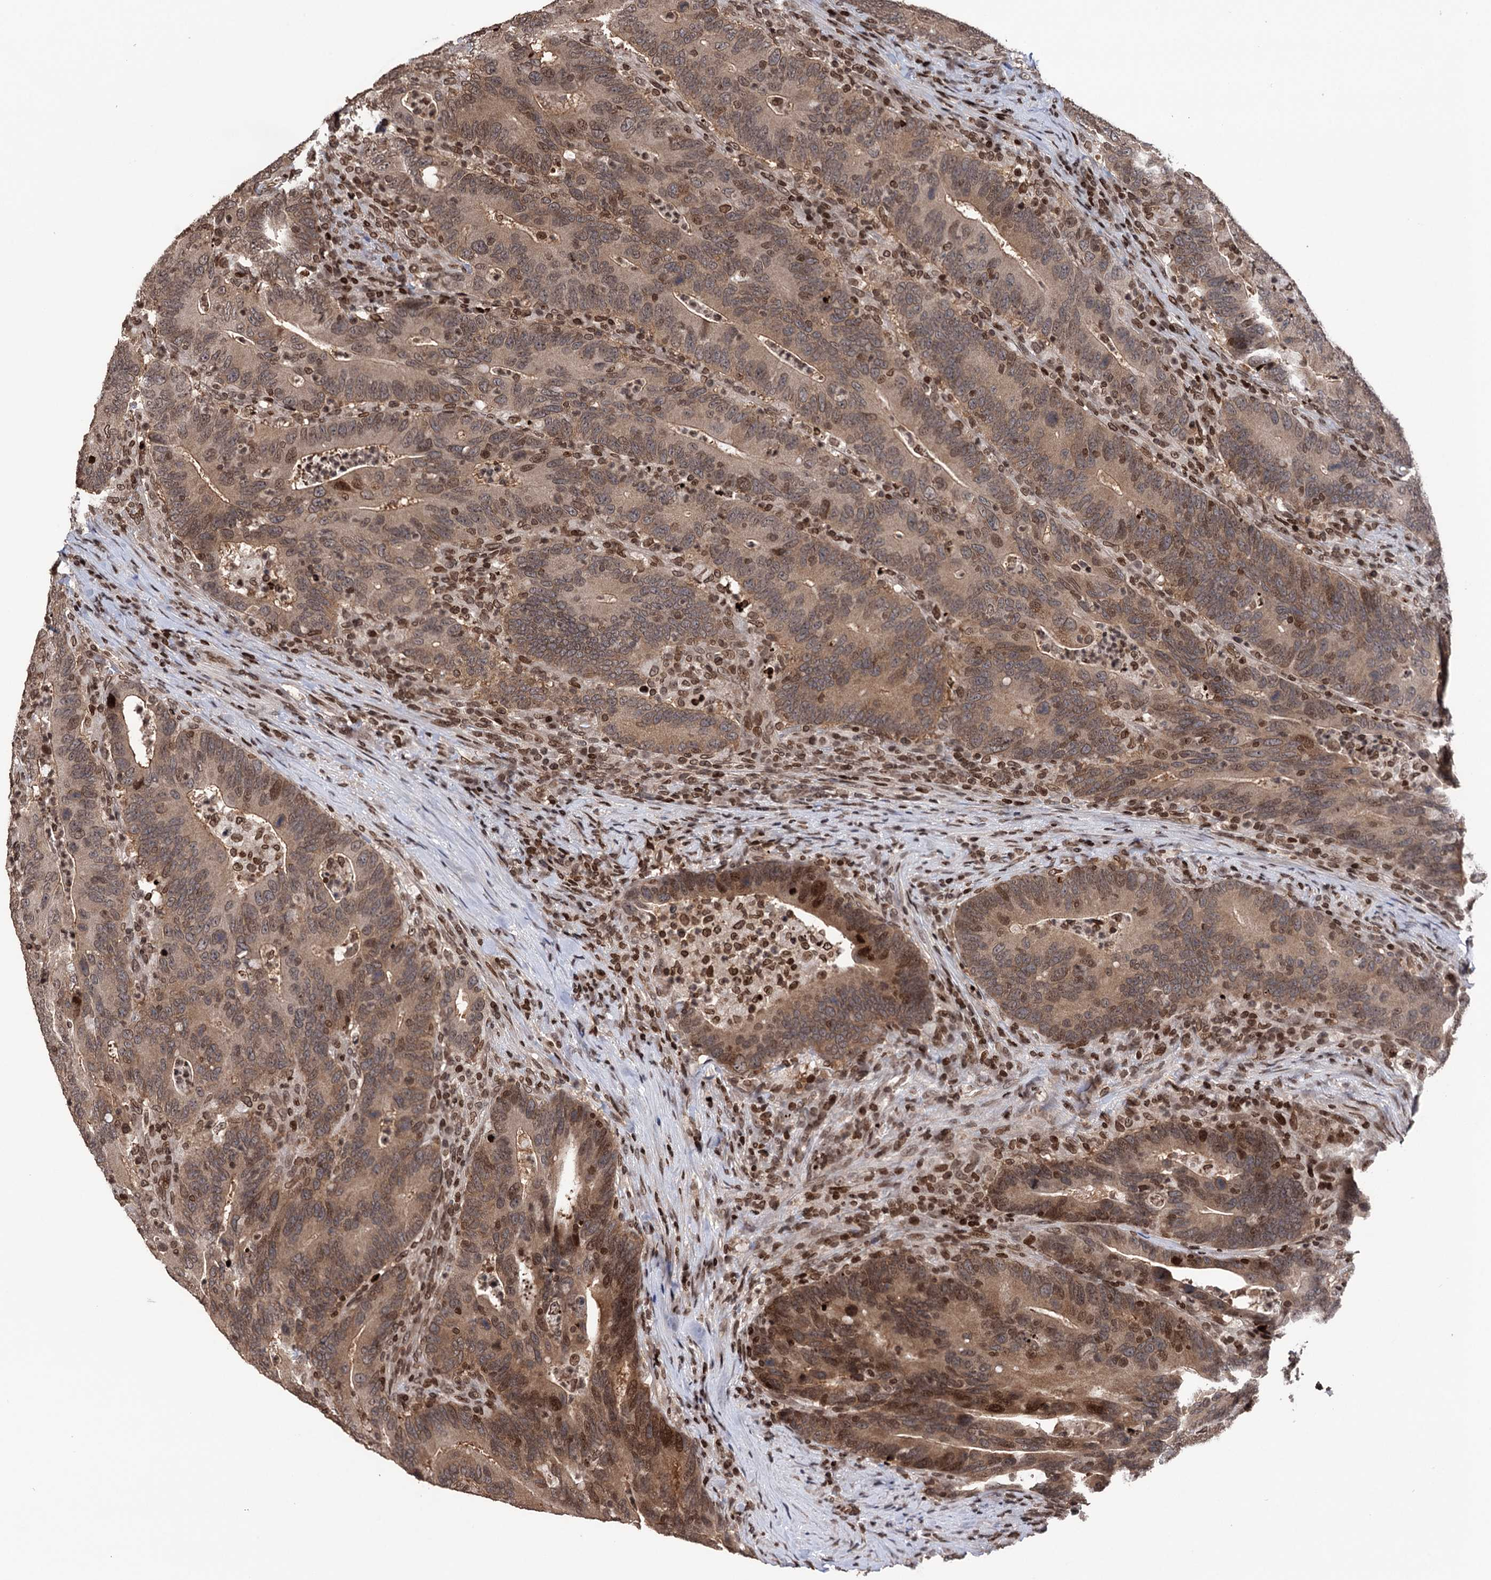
{"staining": {"intensity": "moderate", "quantity": ">75%", "location": "cytoplasmic/membranous,nuclear"}, "tissue": "colorectal cancer", "cell_type": "Tumor cells", "image_type": "cancer", "snomed": [{"axis": "morphology", "description": "Adenocarcinoma, NOS"}, {"axis": "topography", "description": "Colon"}], "caption": "A medium amount of moderate cytoplasmic/membranous and nuclear expression is seen in about >75% of tumor cells in colorectal adenocarcinoma tissue.", "gene": "CCDC77", "patient": {"sex": "female", "age": 66}}